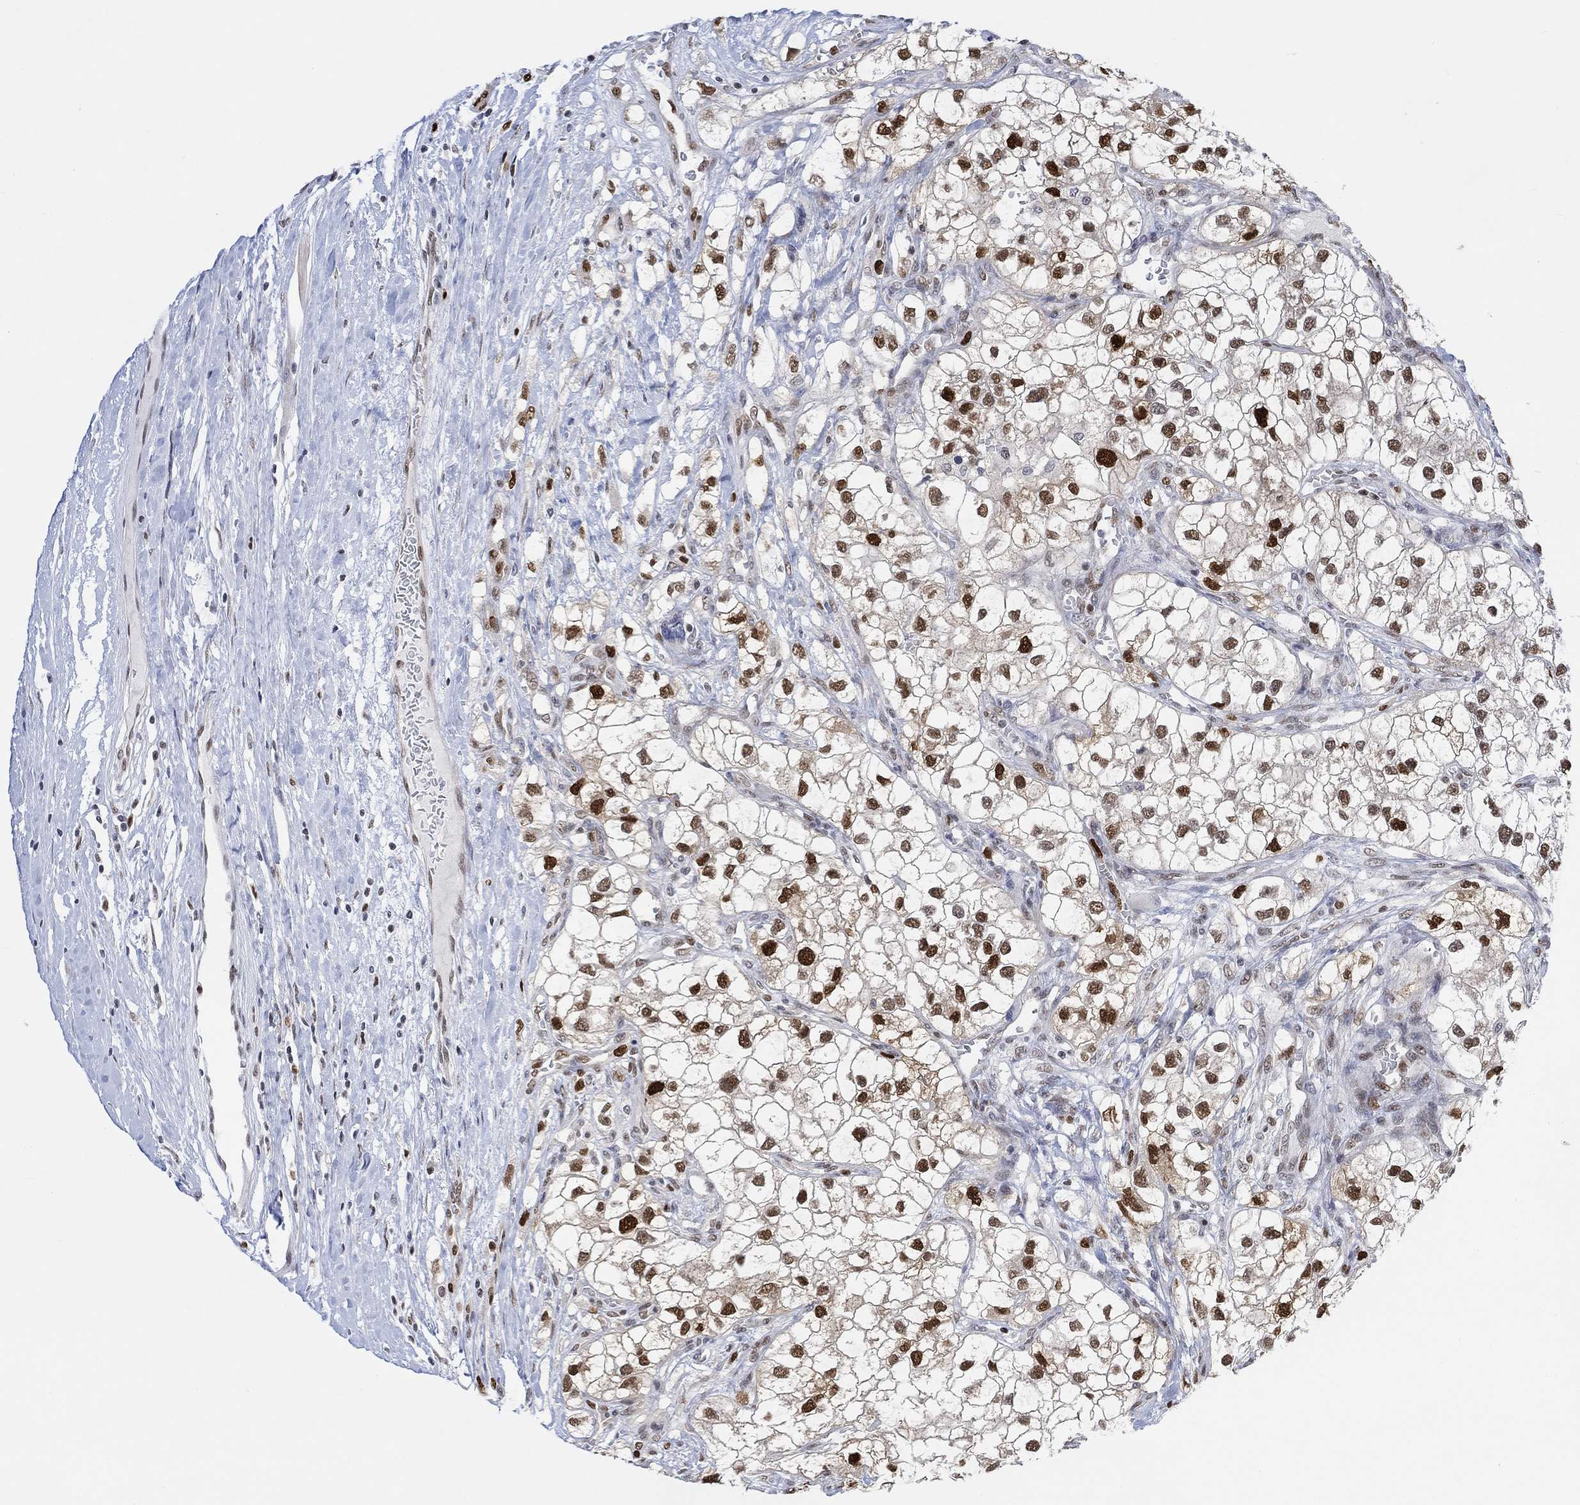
{"staining": {"intensity": "strong", "quantity": "25%-75%", "location": "nuclear"}, "tissue": "renal cancer", "cell_type": "Tumor cells", "image_type": "cancer", "snomed": [{"axis": "morphology", "description": "Adenocarcinoma, NOS"}, {"axis": "topography", "description": "Kidney"}], "caption": "IHC of renal cancer displays high levels of strong nuclear positivity in about 25%-75% of tumor cells.", "gene": "RAD54L2", "patient": {"sex": "male", "age": 59}}